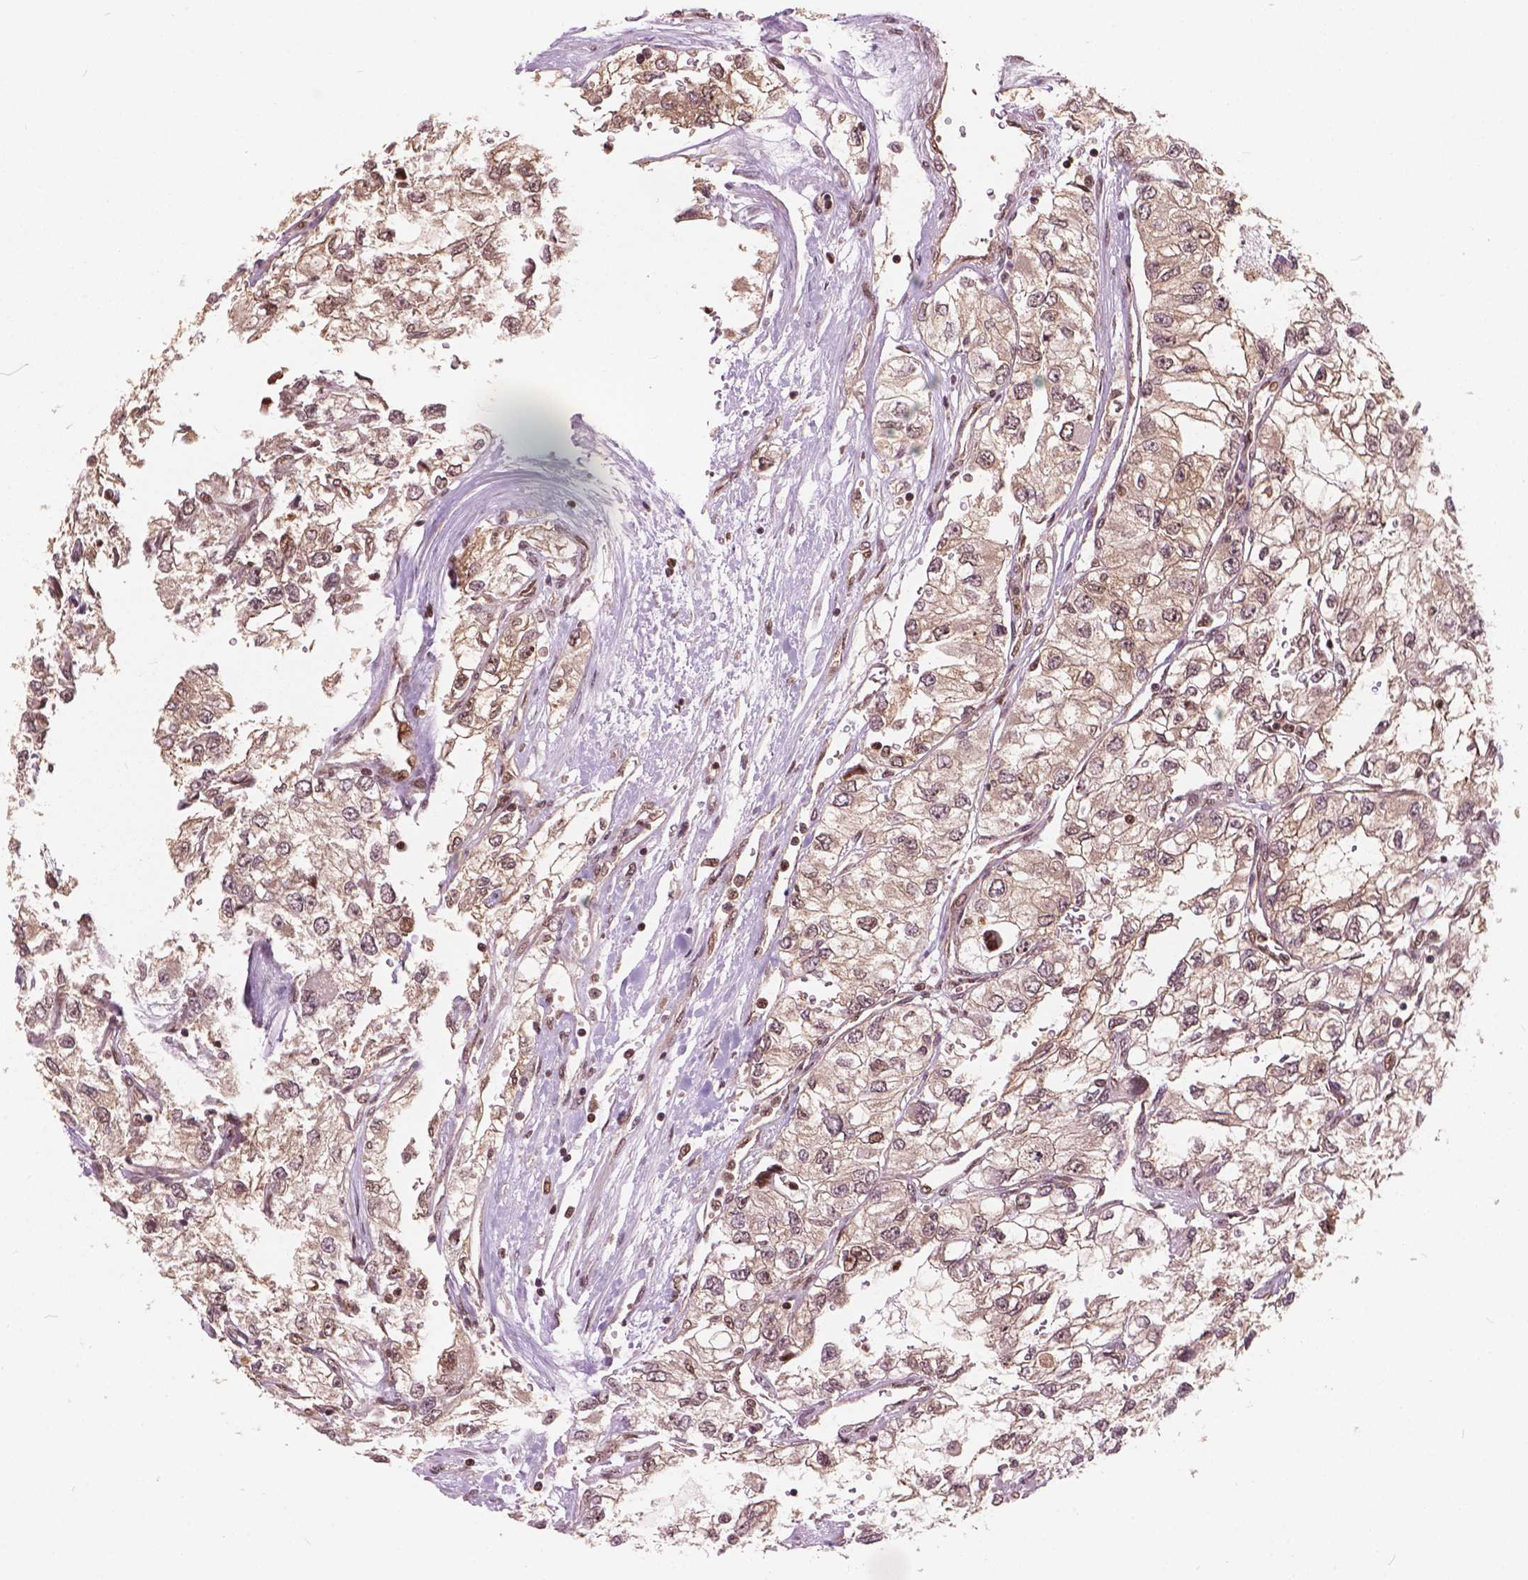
{"staining": {"intensity": "weak", "quantity": "25%-75%", "location": "cytoplasmic/membranous,nuclear"}, "tissue": "renal cancer", "cell_type": "Tumor cells", "image_type": "cancer", "snomed": [{"axis": "morphology", "description": "Adenocarcinoma, NOS"}, {"axis": "topography", "description": "Kidney"}], "caption": "Brown immunohistochemical staining in human renal cancer (adenocarcinoma) demonstrates weak cytoplasmic/membranous and nuclear positivity in about 25%-75% of tumor cells.", "gene": "ANP32B", "patient": {"sex": "female", "age": 59}}